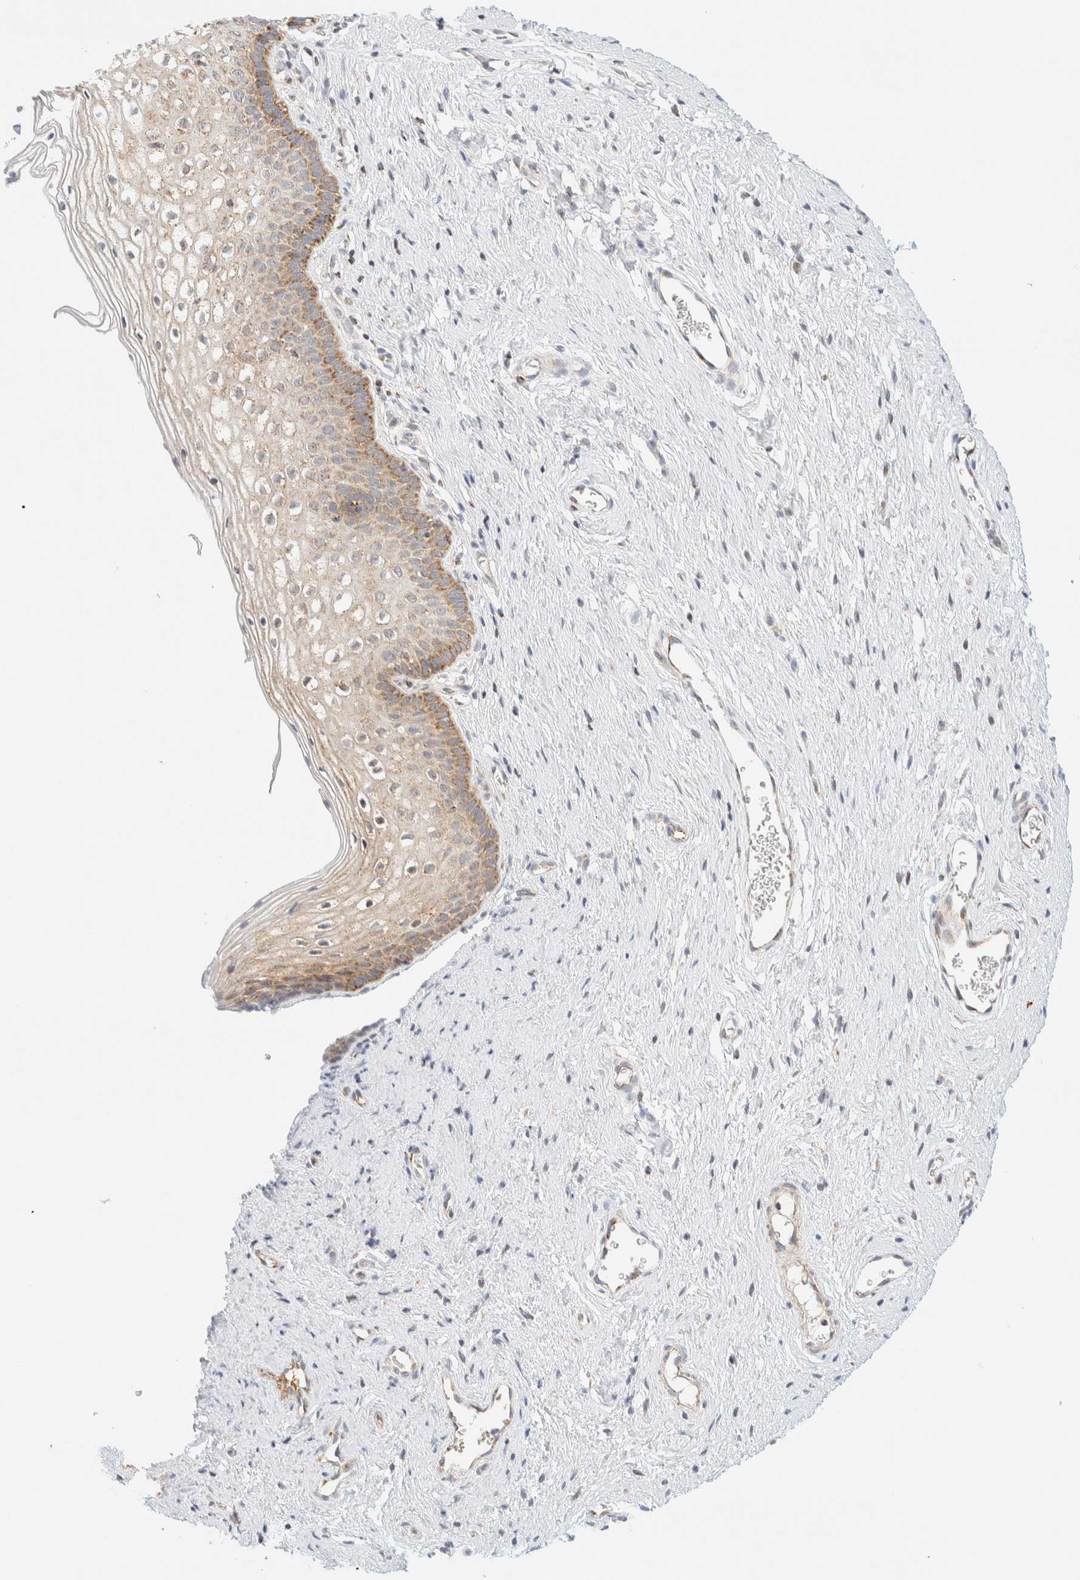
{"staining": {"intensity": "moderate", "quantity": ">75%", "location": "cytoplasmic/membranous"}, "tissue": "cervix", "cell_type": "Glandular cells", "image_type": "normal", "snomed": [{"axis": "morphology", "description": "Normal tissue, NOS"}, {"axis": "topography", "description": "Cervix"}], "caption": "Cervix stained for a protein exhibits moderate cytoplasmic/membranous positivity in glandular cells.", "gene": "PPM1K", "patient": {"sex": "female", "age": 27}}